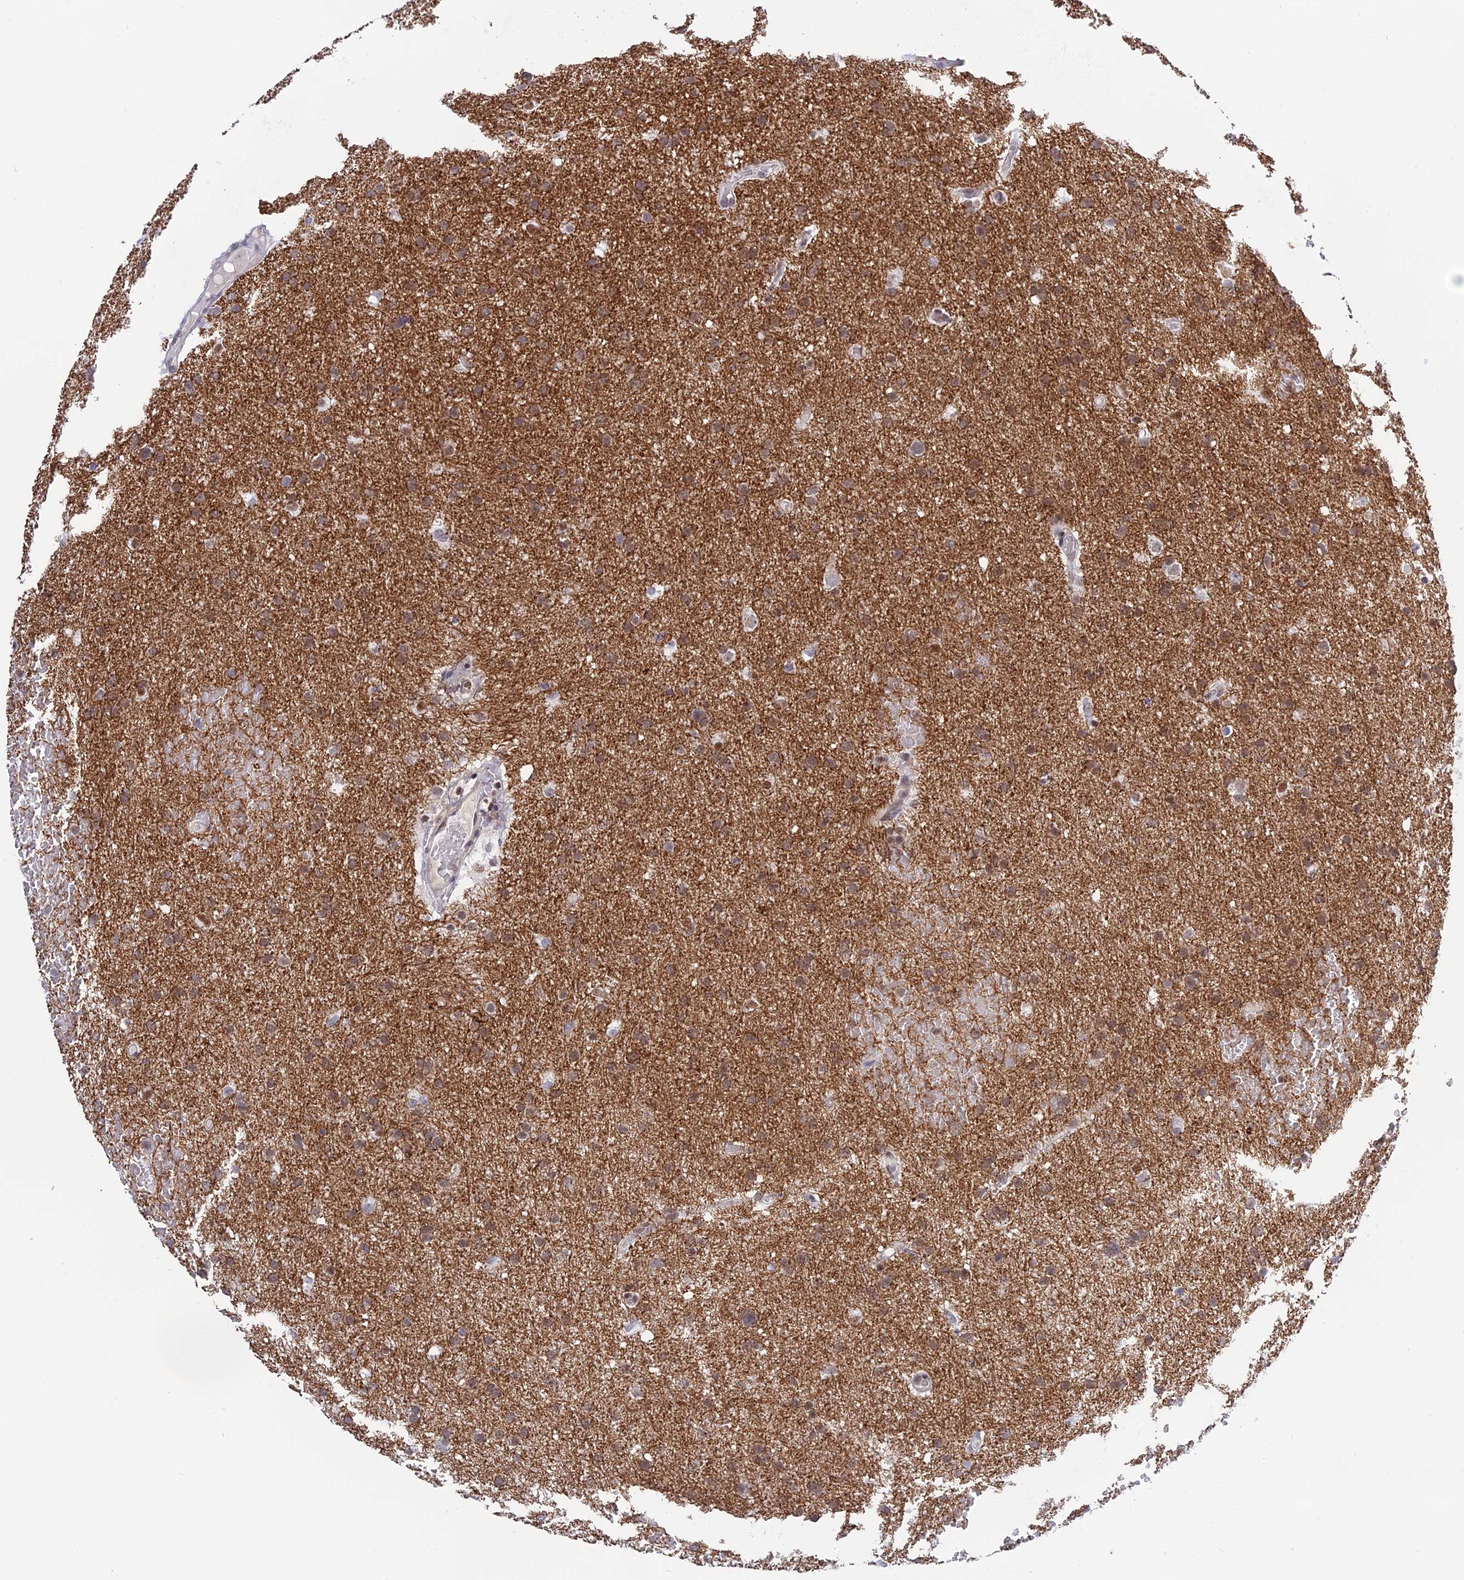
{"staining": {"intensity": "moderate", "quantity": "25%-75%", "location": "cytoplasmic/membranous,nuclear"}, "tissue": "glioma", "cell_type": "Tumor cells", "image_type": "cancer", "snomed": [{"axis": "morphology", "description": "Glioma, malignant, High grade"}, {"axis": "topography", "description": "Cerebral cortex"}], "caption": "A brown stain labels moderate cytoplasmic/membranous and nuclear positivity of a protein in human malignant glioma (high-grade) tumor cells.", "gene": "TCEA1", "patient": {"sex": "female", "age": 36}}